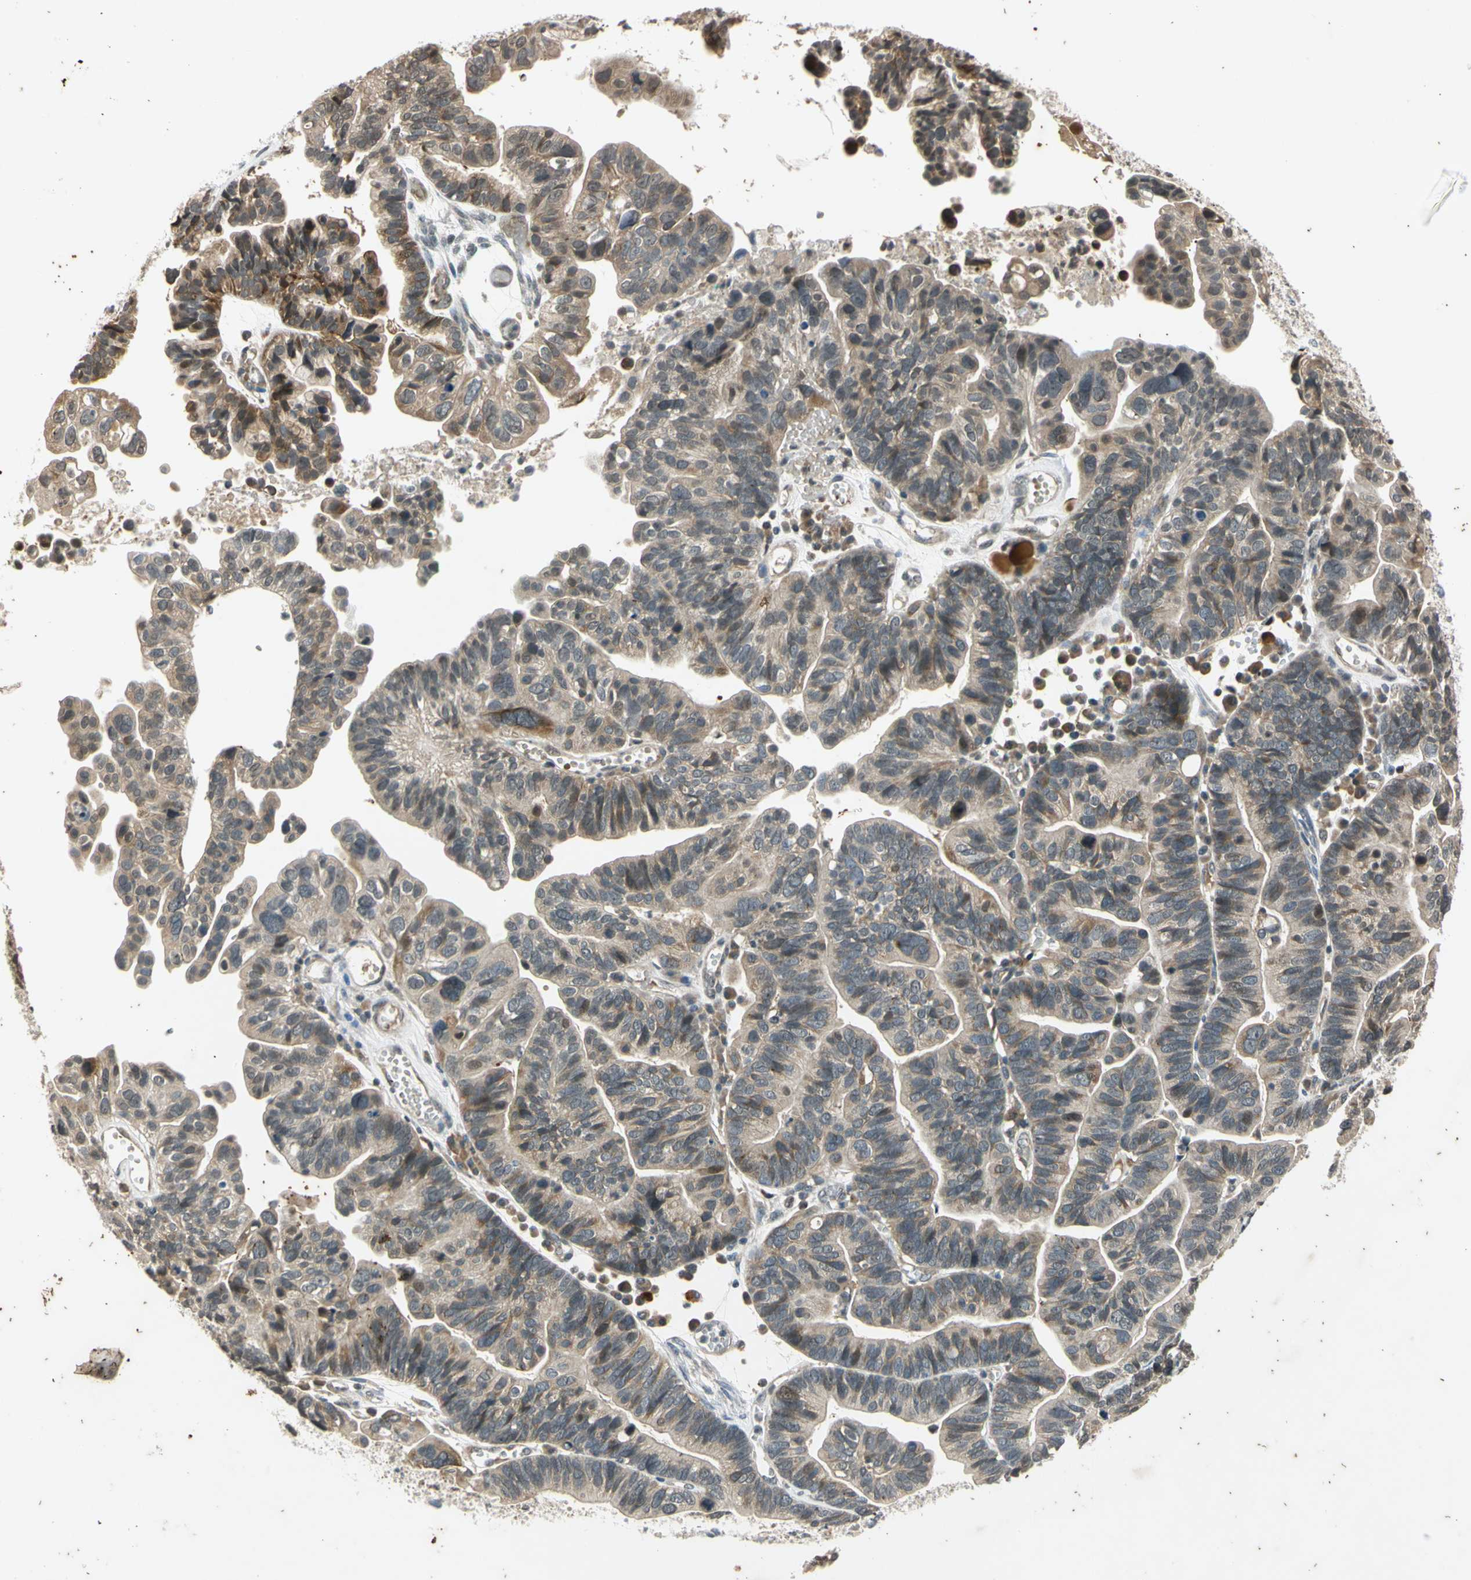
{"staining": {"intensity": "weak", "quantity": ">75%", "location": "cytoplasmic/membranous"}, "tissue": "ovarian cancer", "cell_type": "Tumor cells", "image_type": "cancer", "snomed": [{"axis": "morphology", "description": "Cystadenocarcinoma, serous, NOS"}, {"axis": "topography", "description": "Ovary"}], "caption": "This is an image of IHC staining of ovarian cancer, which shows weak positivity in the cytoplasmic/membranous of tumor cells.", "gene": "EFNB2", "patient": {"sex": "female", "age": 56}}